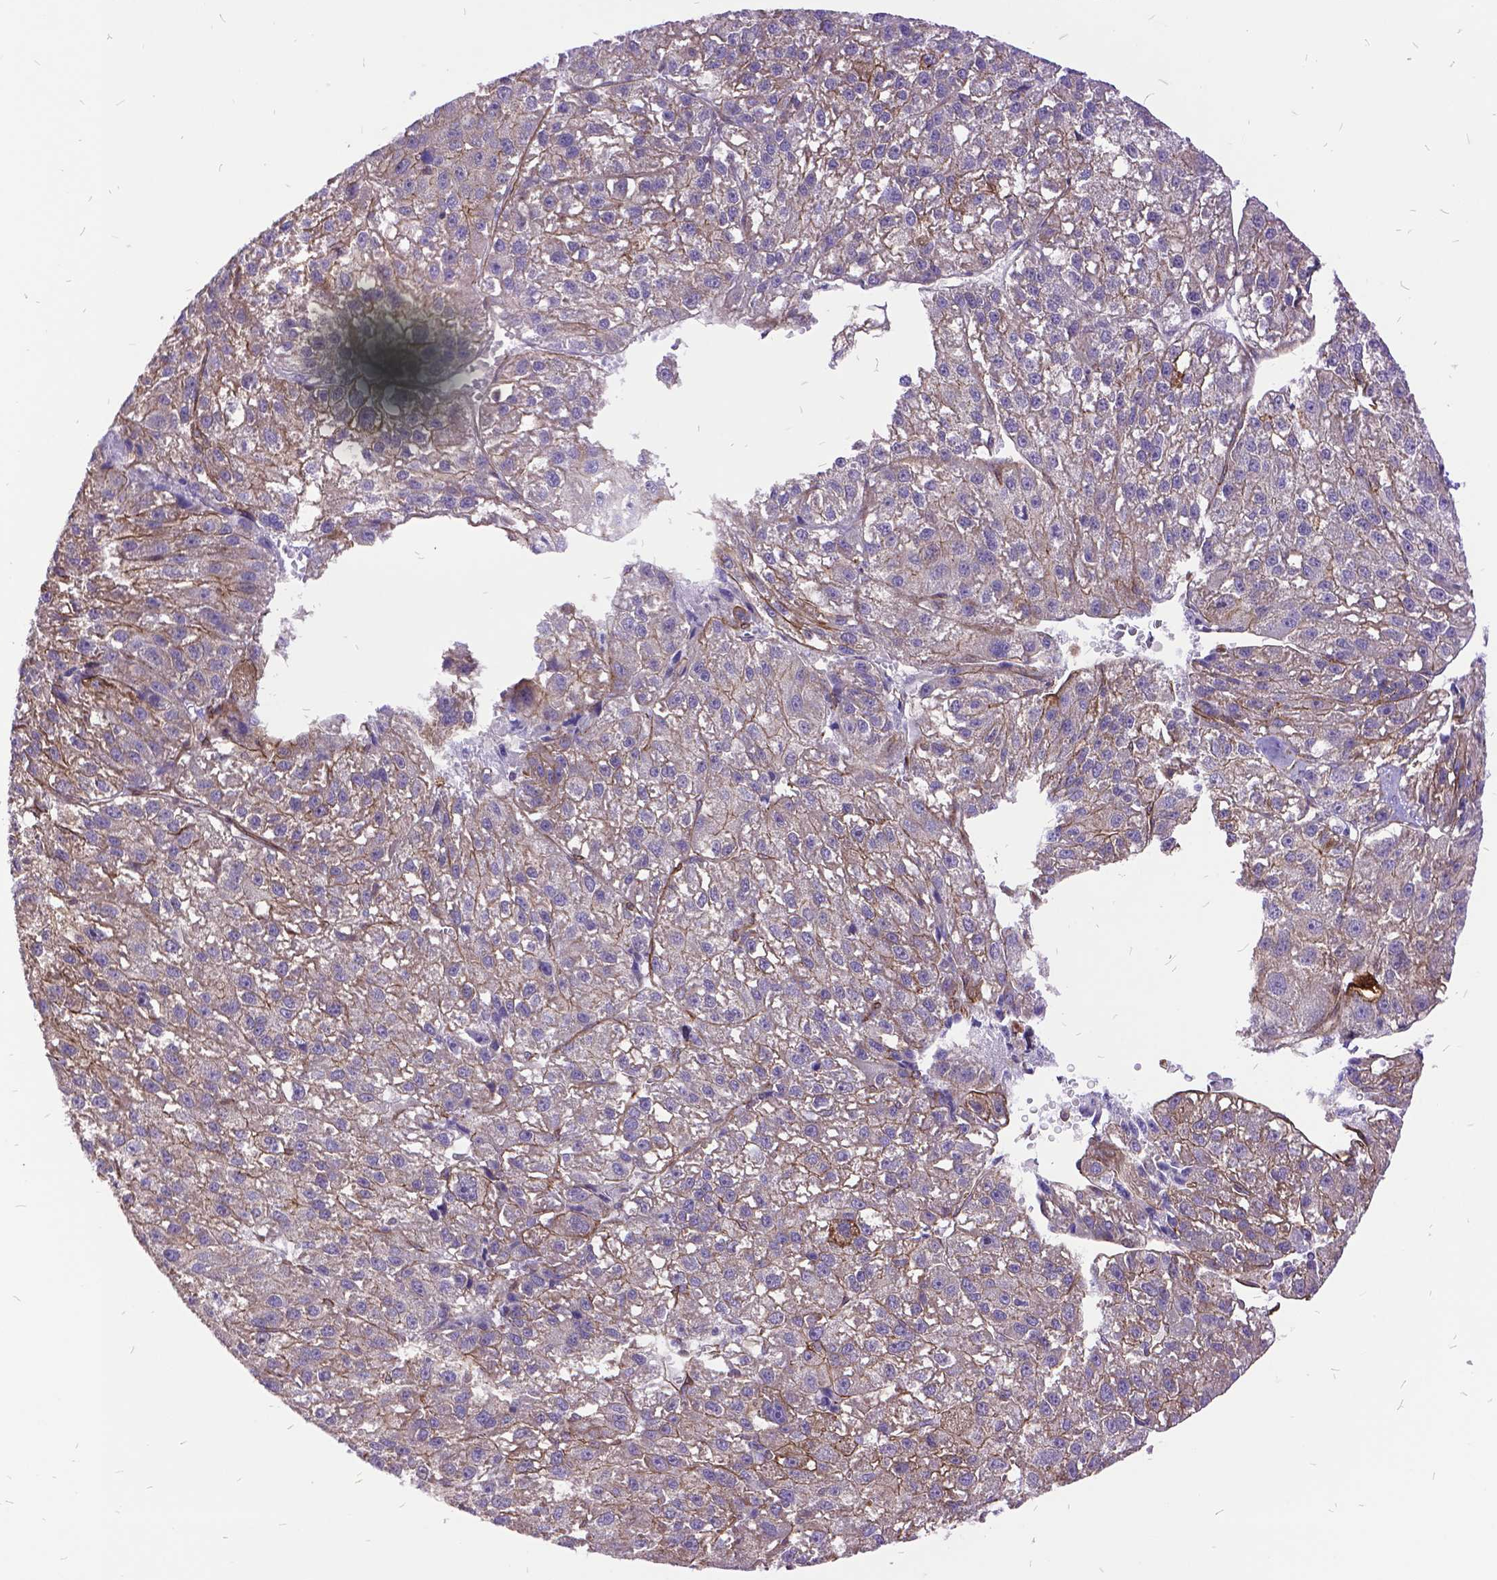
{"staining": {"intensity": "moderate", "quantity": "<25%", "location": "cytoplasmic/membranous"}, "tissue": "liver cancer", "cell_type": "Tumor cells", "image_type": "cancer", "snomed": [{"axis": "morphology", "description": "Carcinoma, Hepatocellular, NOS"}, {"axis": "topography", "description": "Liver"}], "caption": "The micrograph exhibits immunohistochemical staining of liver hepatocellular carcinoma. There is moderate cytoplasmic/membranous staining is present in approximately <25% of tumor cells. (DAB IHC, brown staining for protein, blue staining for nuclei).", "gene": "GRB7", "patient": {"sex": "female", "age": 70}}